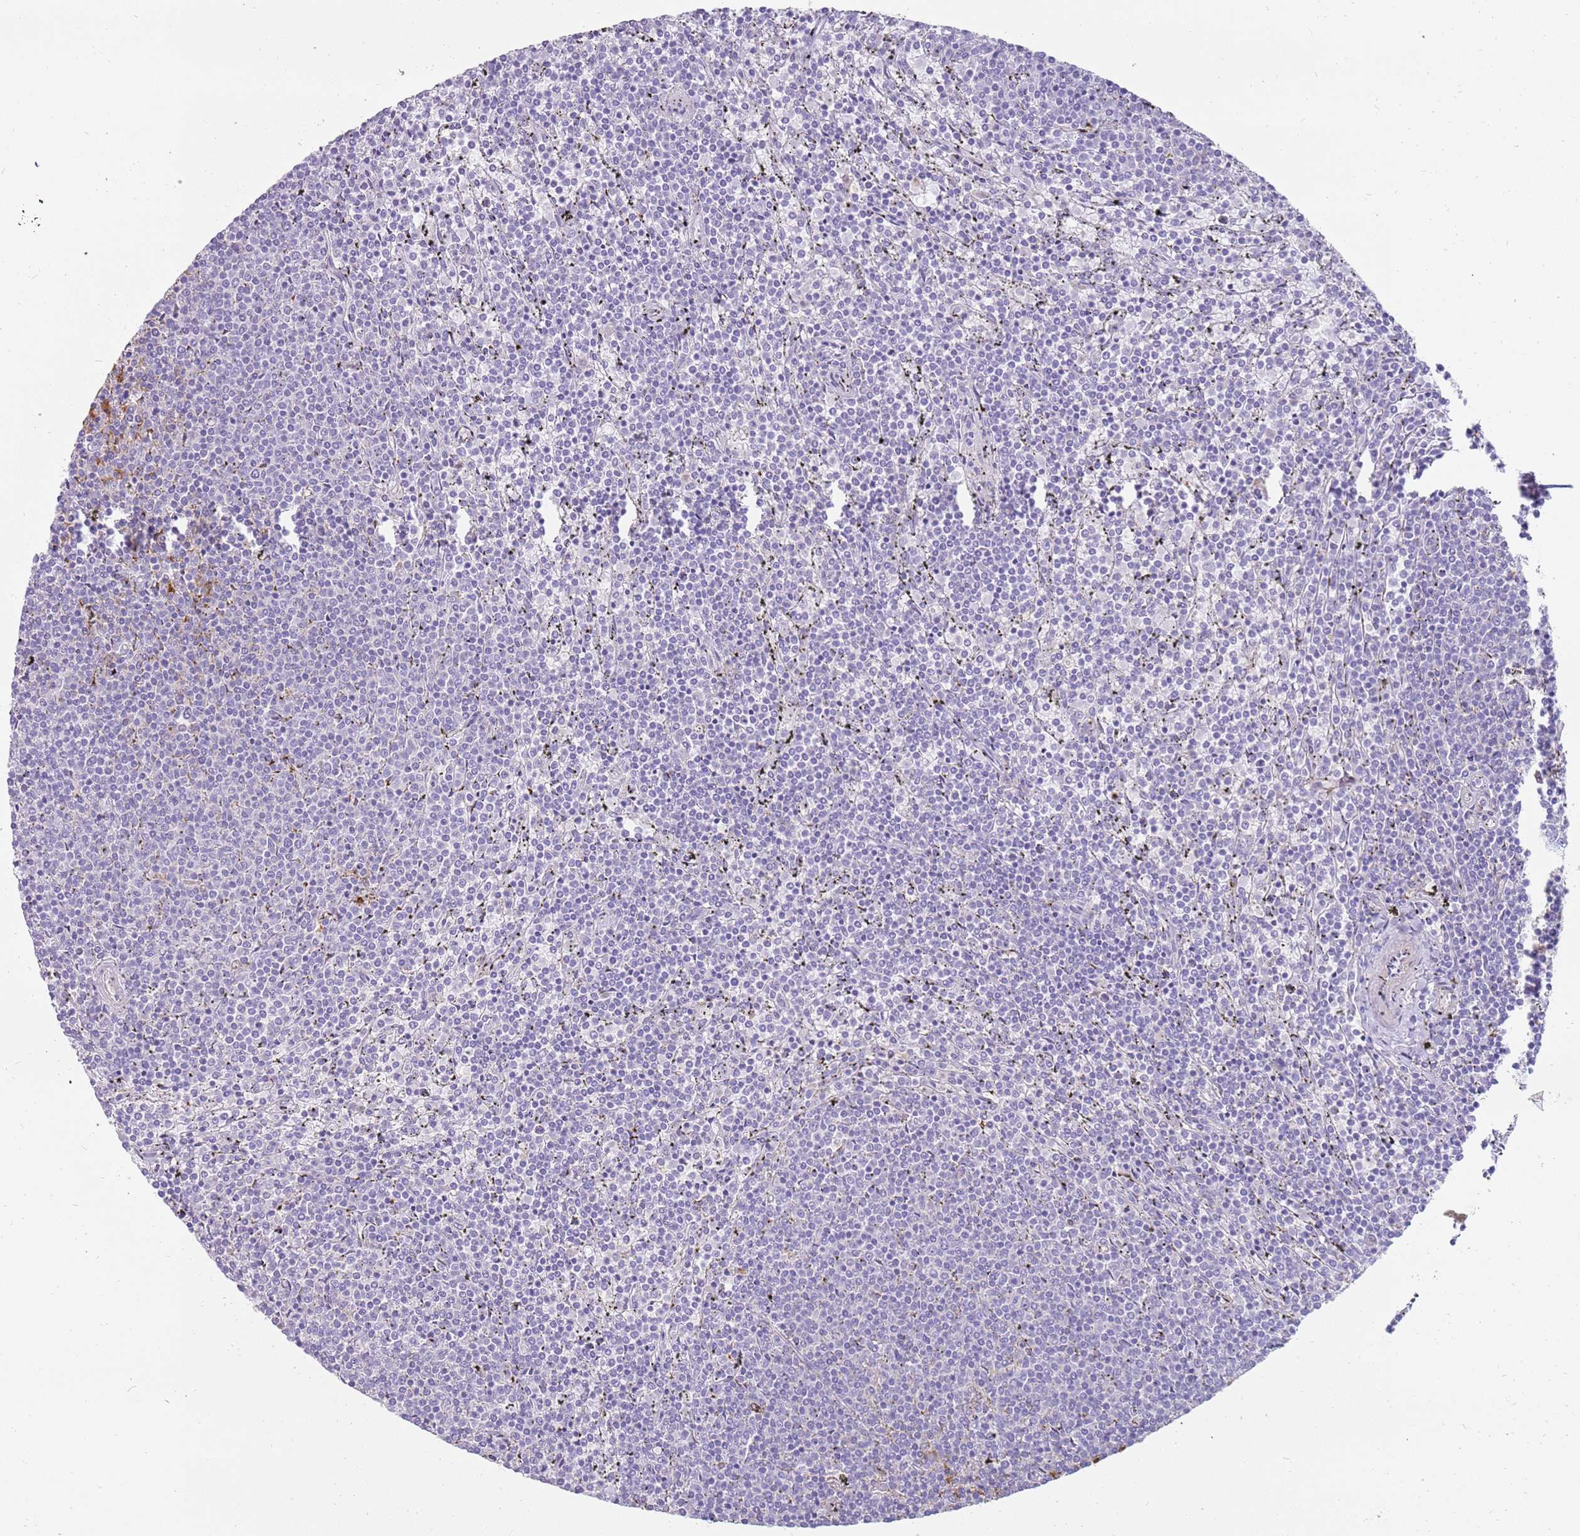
{"staining": {"intensity": "negative", "quantity": "none", "location": "none"}, "tissue": "lymphoma", "cell_type": "Tumor cells", "image_type": "cancer", "snomed": [{"axis": "morphology", "description": "Malignant lymphoma, non-Hodgkin's type, Low grade"}, {"axis": "topography", "description": "Spleen"}], "caption": "Immunohistochemistry histopathology image of human lymphoma stained for a protein (brown), which reveals no positivity in tumor cells. Nuclei are stained in blue.", "gene": "DIPK1C", "patient": {"sex": "female", "age": 50}}